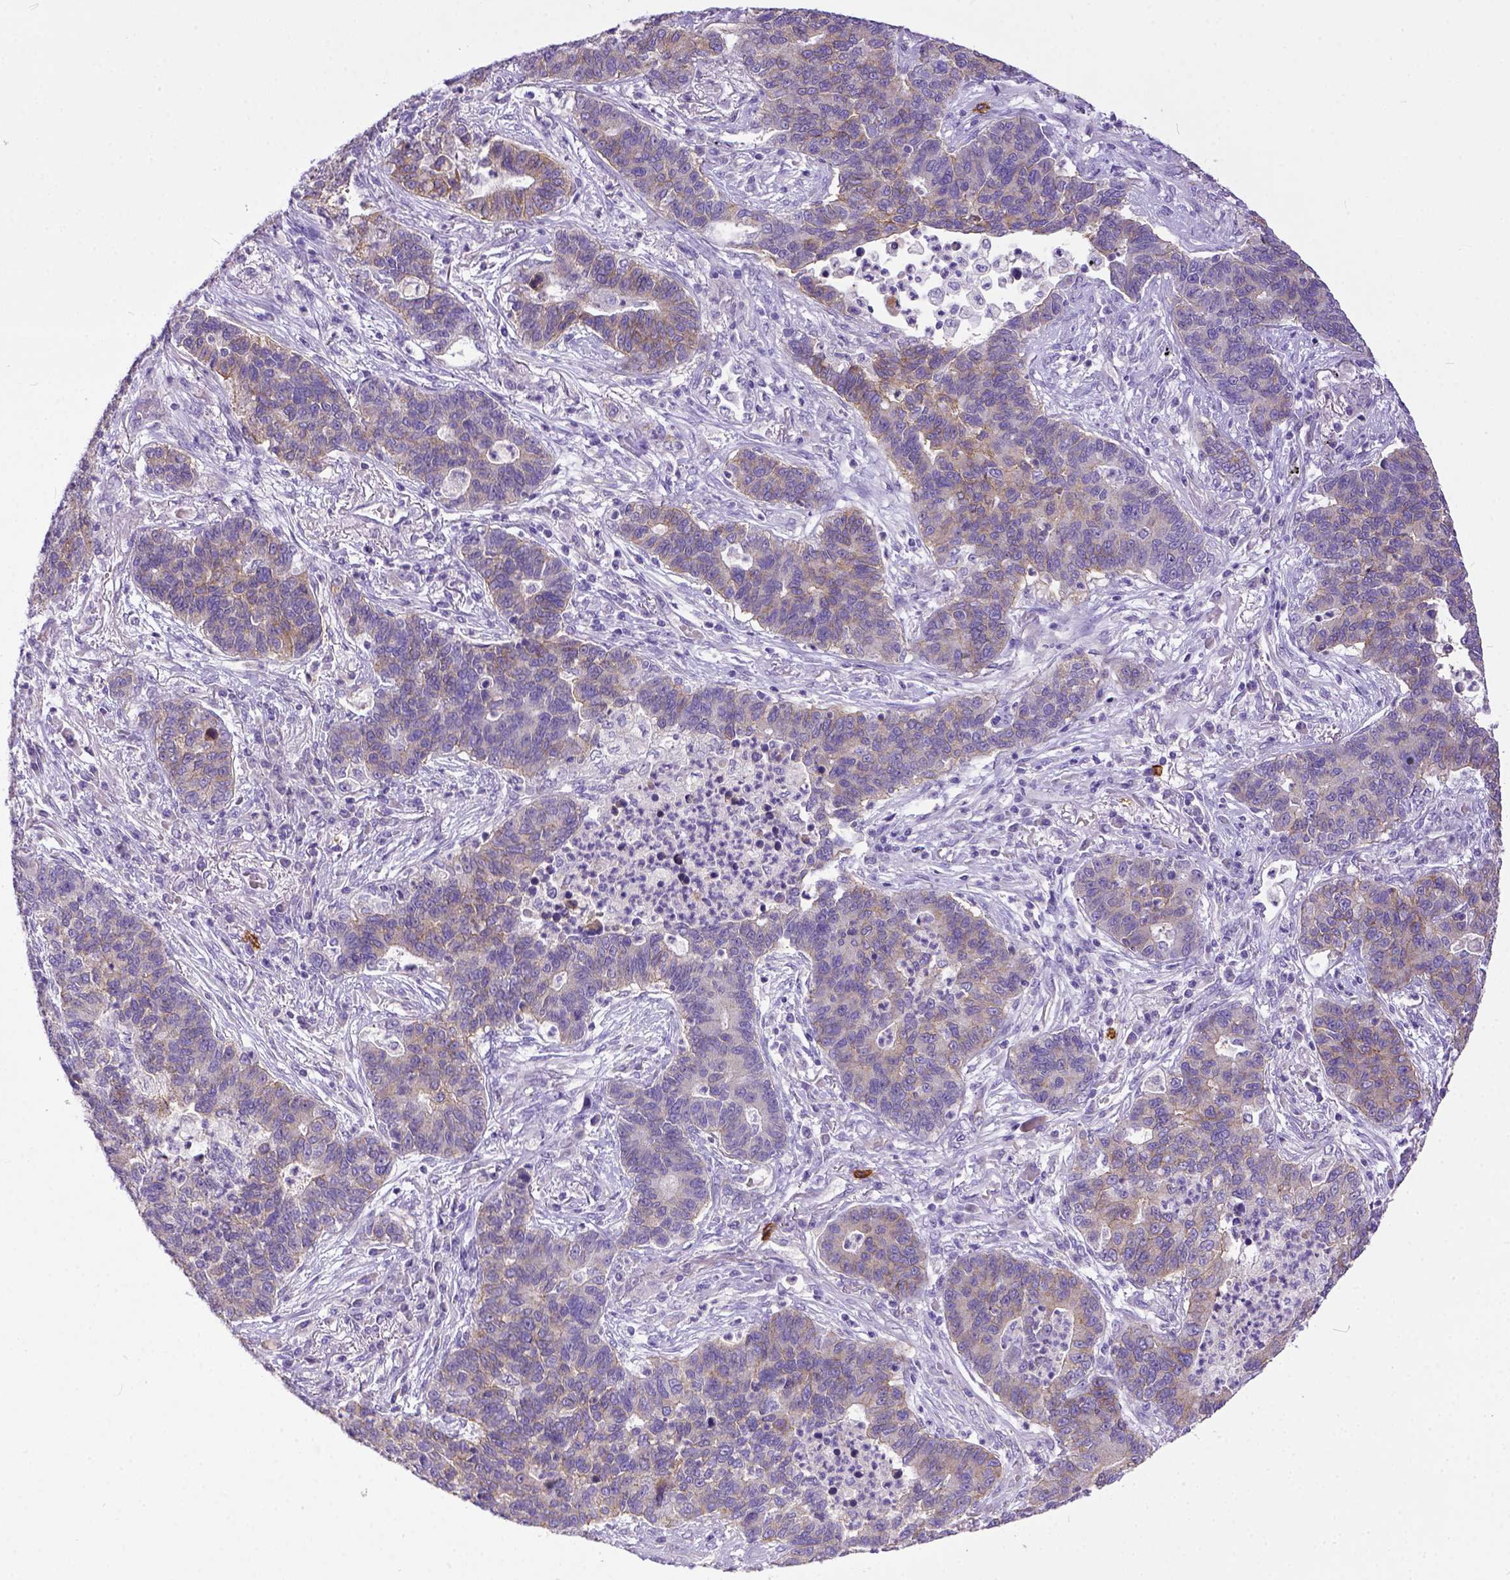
{"staining": {"intensity": "weak", "quantity": "25%-75%", "location": "cytoplasmic/membranous"}, "tissue": "lung cancer", "cell_type": "Tumor cells", "image_type": "cancer", "snomed": [{"axis": "morphology", "description": "Adenocarcinoma, NOS"}, {"axis": "topography", "description": "Lung"}], "caption": "A histopathology image of human adenocarcinoma (lung) stained for a protein exhibits weak cytoplasmic/membranous brown staining in tumor cells.", "gene": "KIT", "patient": {"sex": "female", "age": 57}}